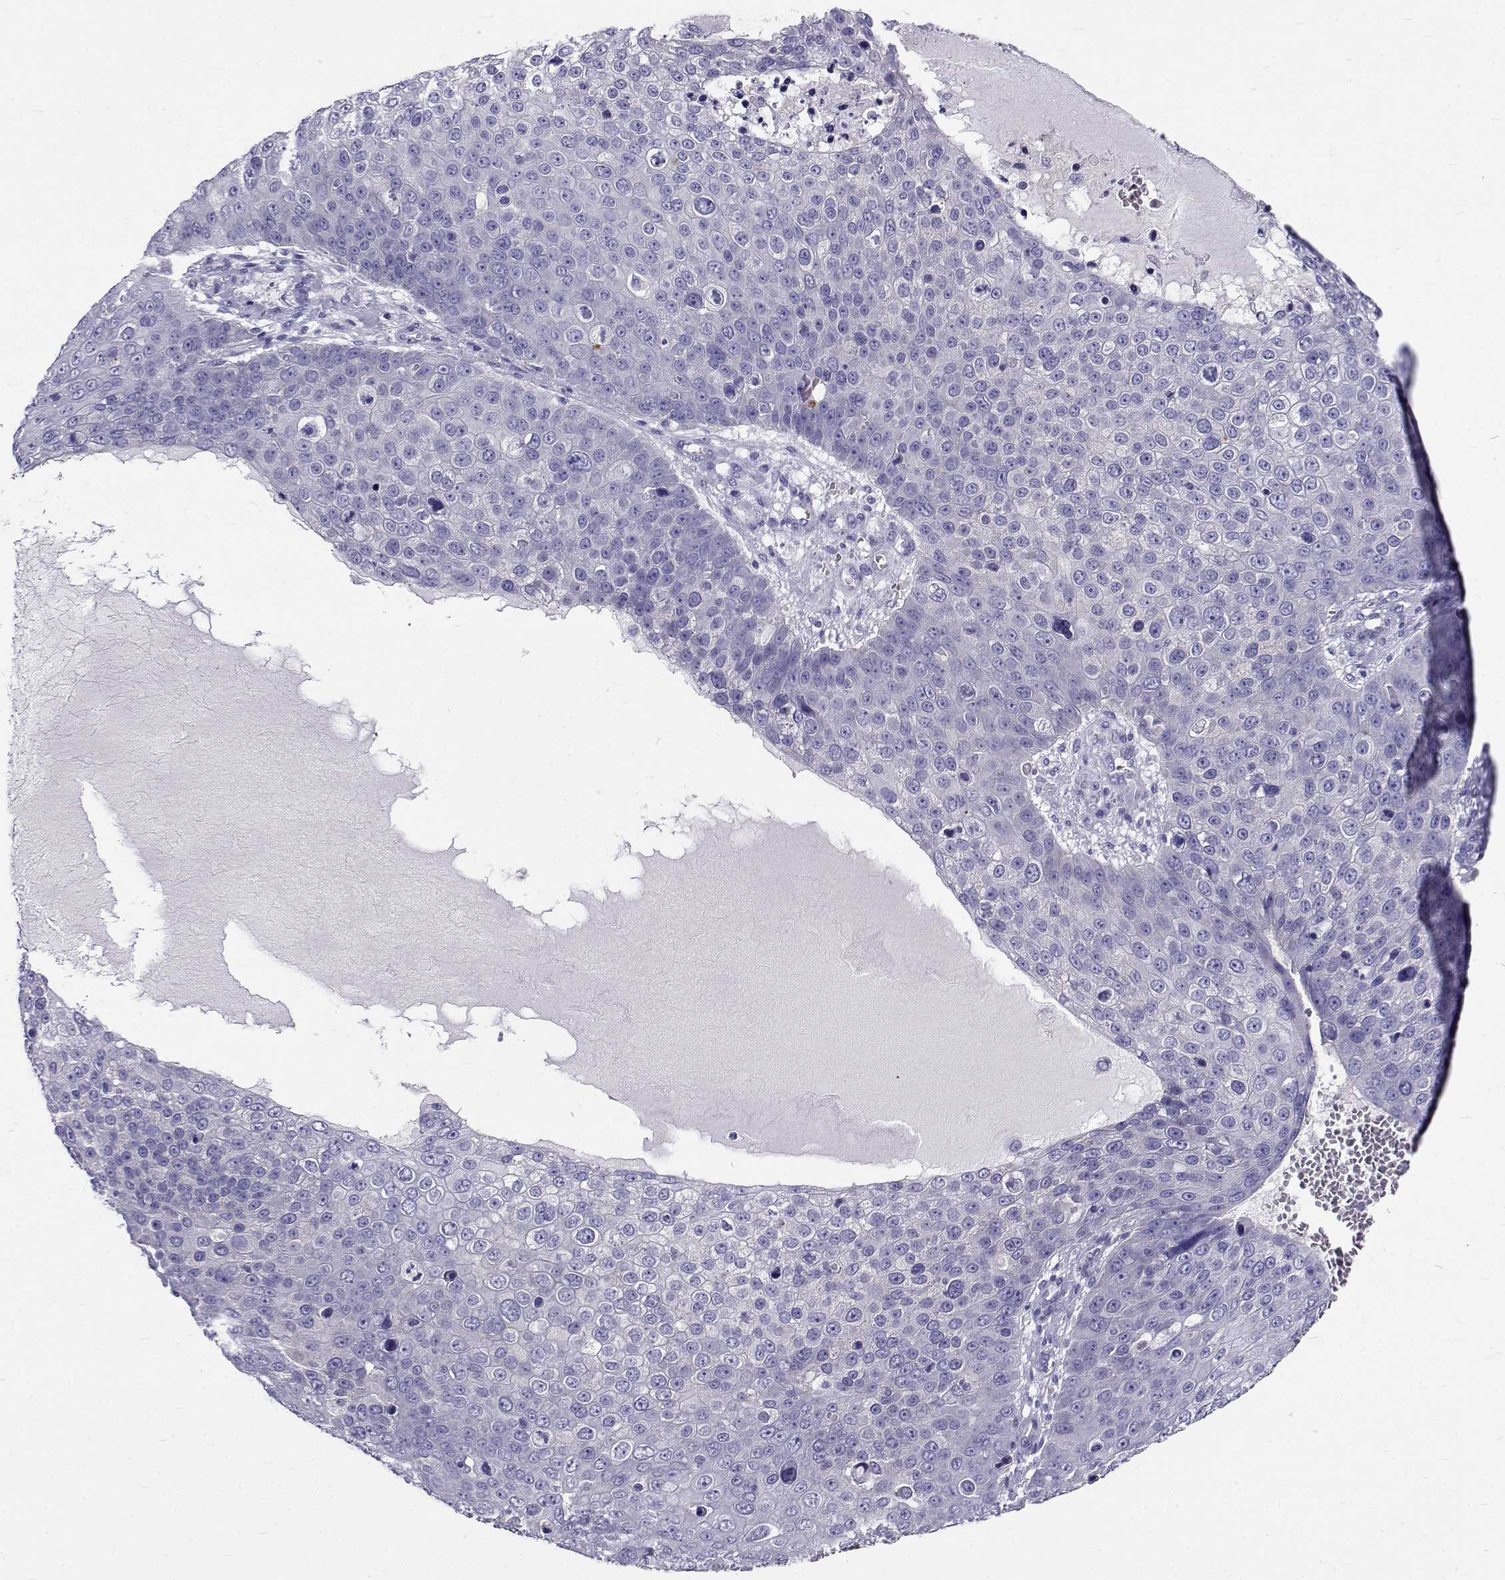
{"staining": {"intensity": "negative", "quantity": "none", "location": "none"}, "tissue": "skin cancer", "cell_type": "Tumor cells", "image_type": "cancer", "snomed": [{"axis": "morphology", "description": "Squamous cell carcinoma, NOS"}, {"axis": "topography", "description": "Skin"}], "caption": "A micrograph of human skin cancer is negative for staining in tumor cells.", "gene": "IGSF1", "patient": {"sex": "male", "age": 71}}